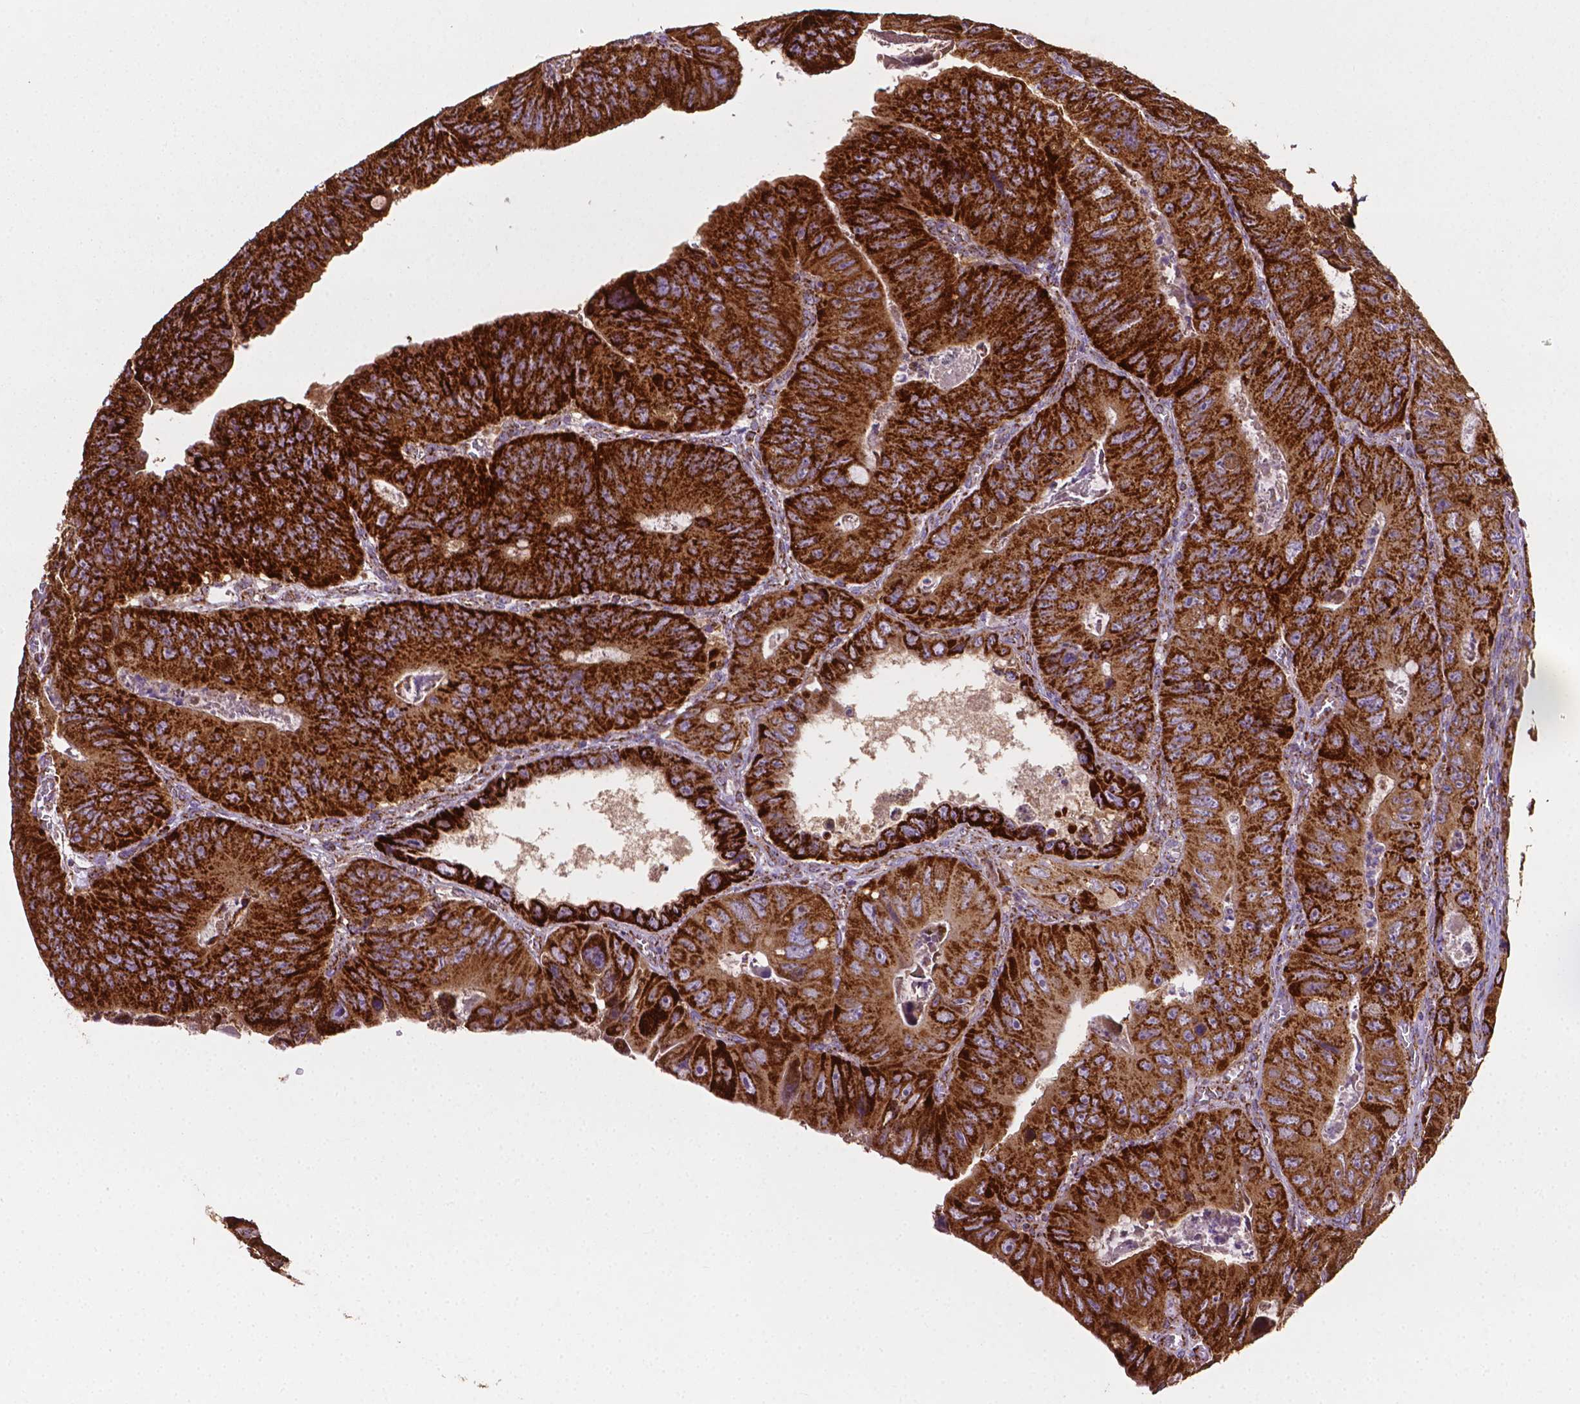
{"staining": {"intensity": "strong", "quantity": ">75%", "location": "cytoplasmic/membranous"}, "tissue": "colorectal cancer", "cell_type": "Tumor cells", "image_type": "cancer", "snomed": [{"axis": "morphology", "description": "Adenocarcinoma, NOS"}, {"axis": "topography", "description": "Colon"}], "caption": "This is a micrograph of IHC staining of colorectal adenocarcinoma, which shows strong positivity in the cytoplasmic/membranous of tumor cells.", "gene": "ILVBL", "patient": {"sex": "female", "age": 84}}